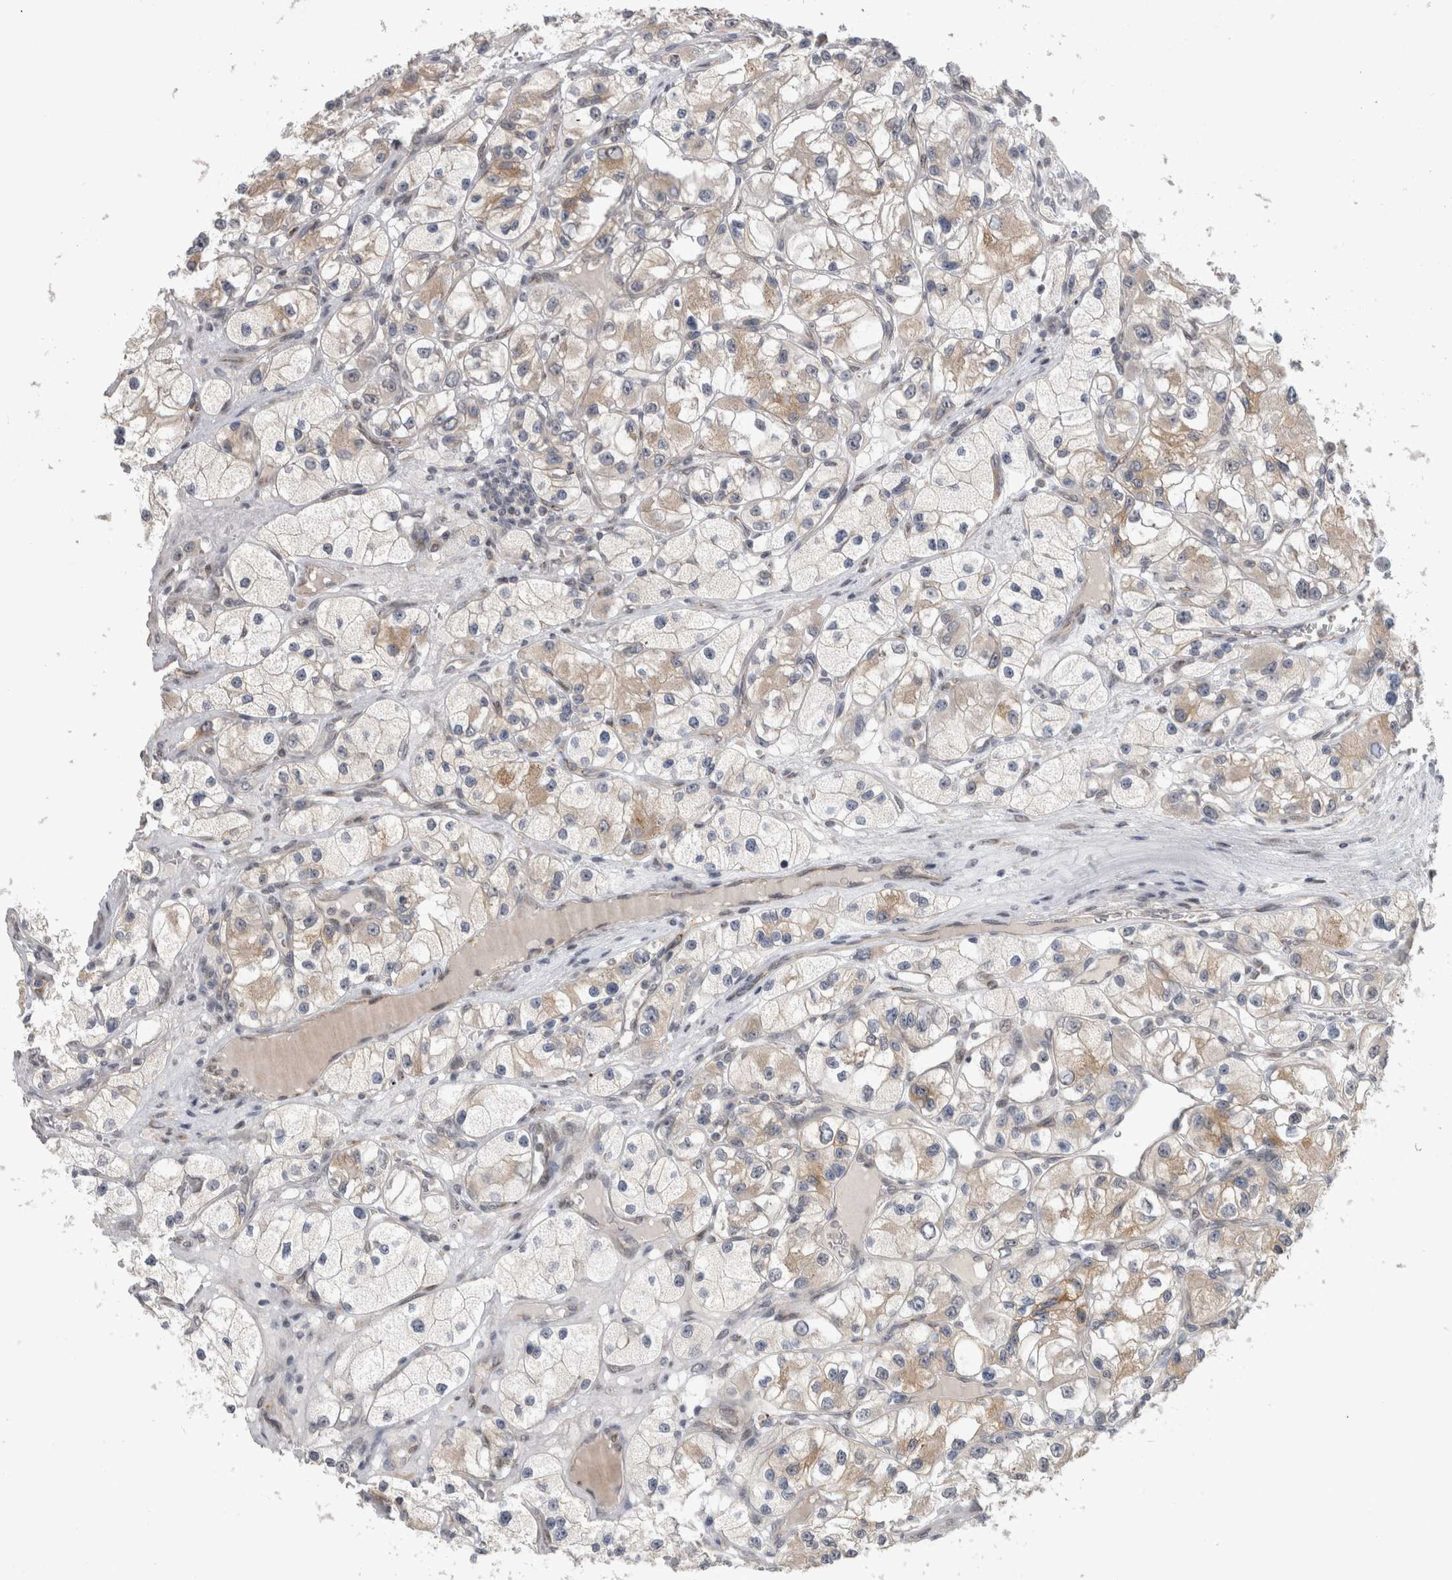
{"staining": {"intensity": "weak", "quantity": "25%-75%", "location": "cytoplasmic/membranous"}, "tissue": "renal cancer", "cell_type": "Tumor cells", "image_type": "cancer", "snomed": [{"axis": "morphology", "description": "Adenocarcinoma, NOS"}, {"axis": "topography", "description": "Kidney"}], "caption": "Renal cancer was stained to show a protein in brown. There is low levels of weak cytoplasmic/membranous staining in approximately 25%-75% of tumor cells. (IHC, brightfield microscopy, high magnification).", "gene": "MTBP", "patient": {"sex": "female", "age": 57}}